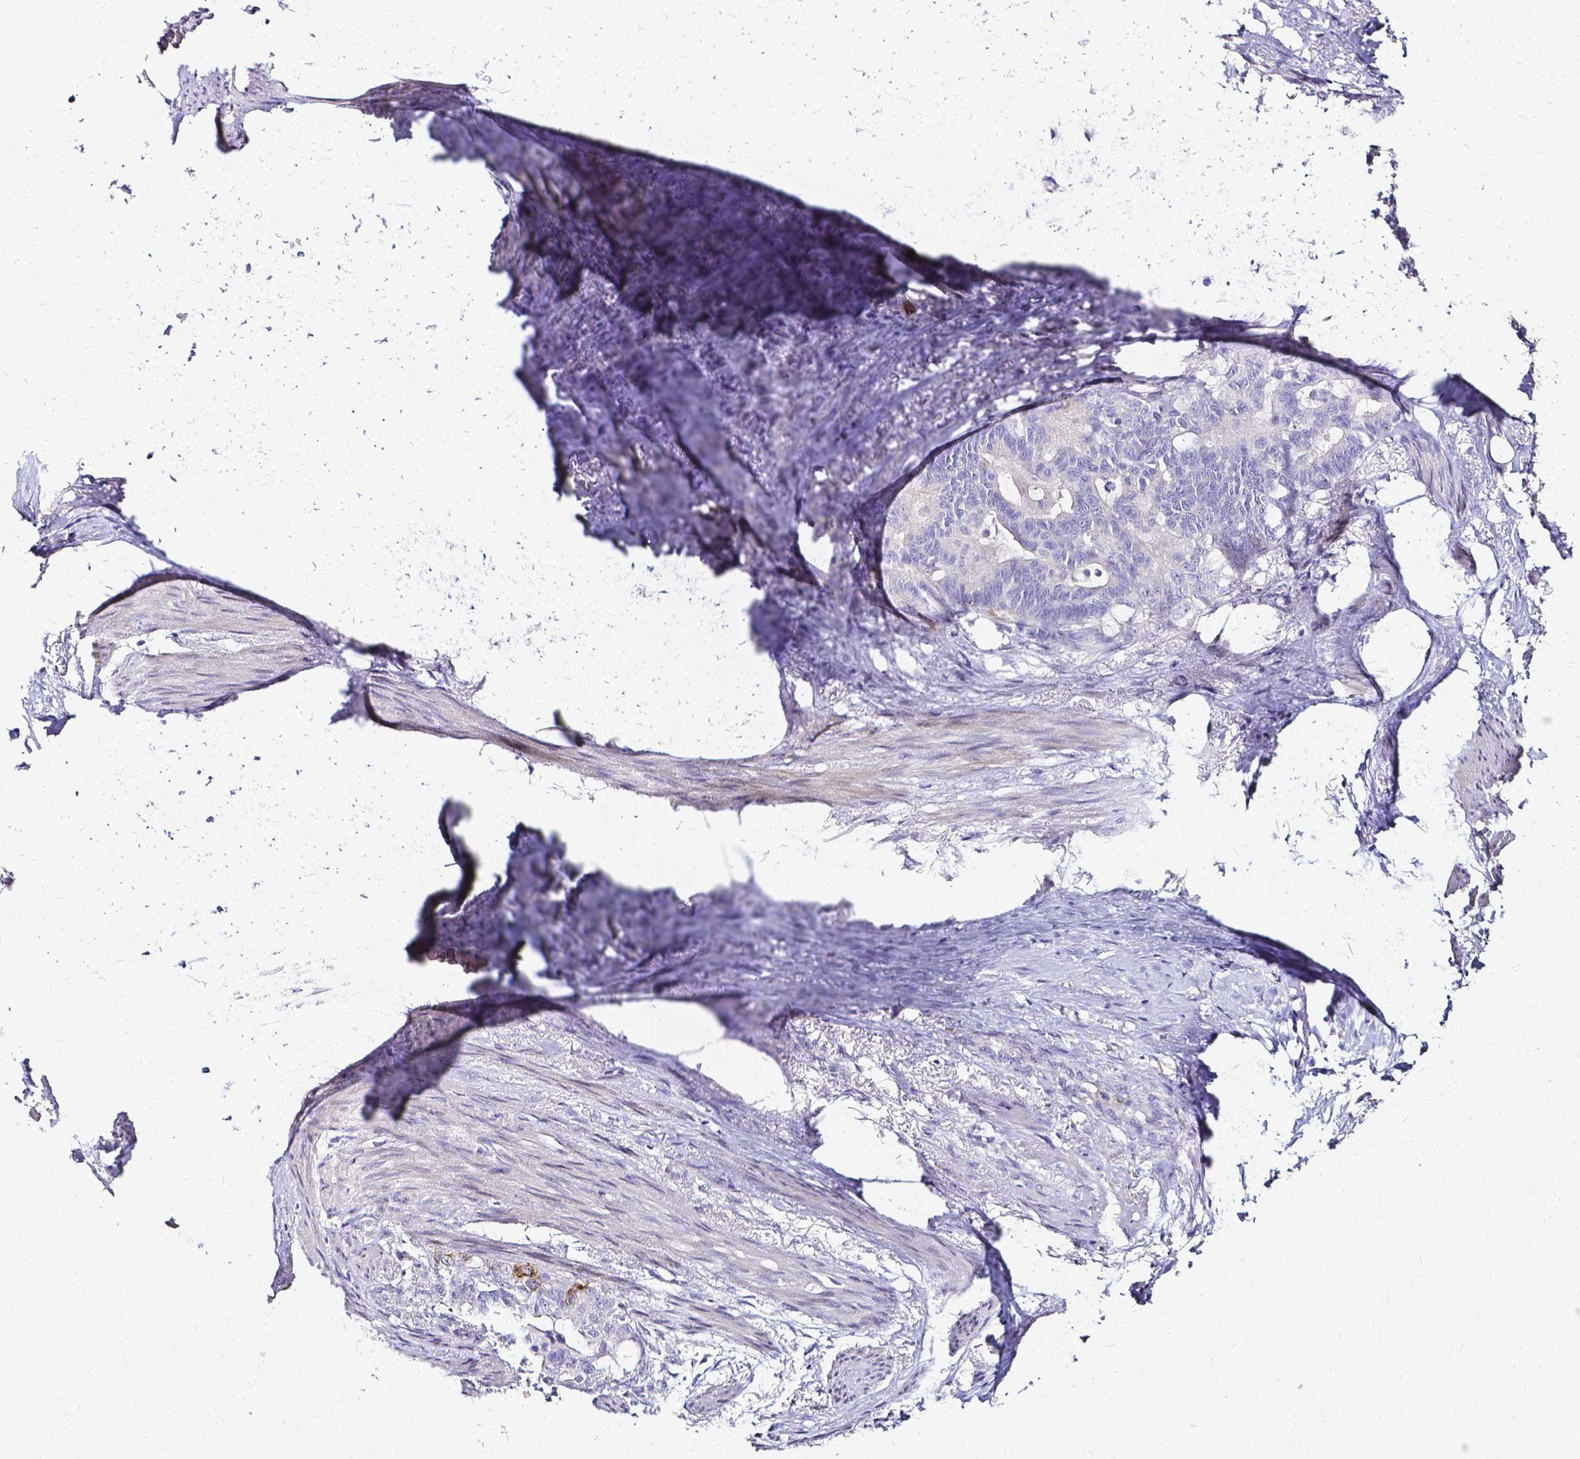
{"staining": {"intensity": "negative", "quantity": "none", "location": "none"}, "tissue": "stomach cancer", "cell_type": "Tumor cells", "image_type": "cancer", "snomed": [{"axis": "morphology", "description": "Normal tissue, NOS"}, {"axis": "morphology", "description": "Adenocarcinoma, NOS"}, {"axis": "topography", "description": "Esophagus"}, {"axis": "topography", "description": "Stomach, upper"}], "caption": "The IHC histopathology image has no significant staining in tumor cells of stomach cancer (adenocarcinoma) tissue. (DAB immunohistochemistry (IHC) visualized using brightfield microscopy, high magnification).", "gene": "CCNB1", "patient": {"sex": "male", "age": 62}}